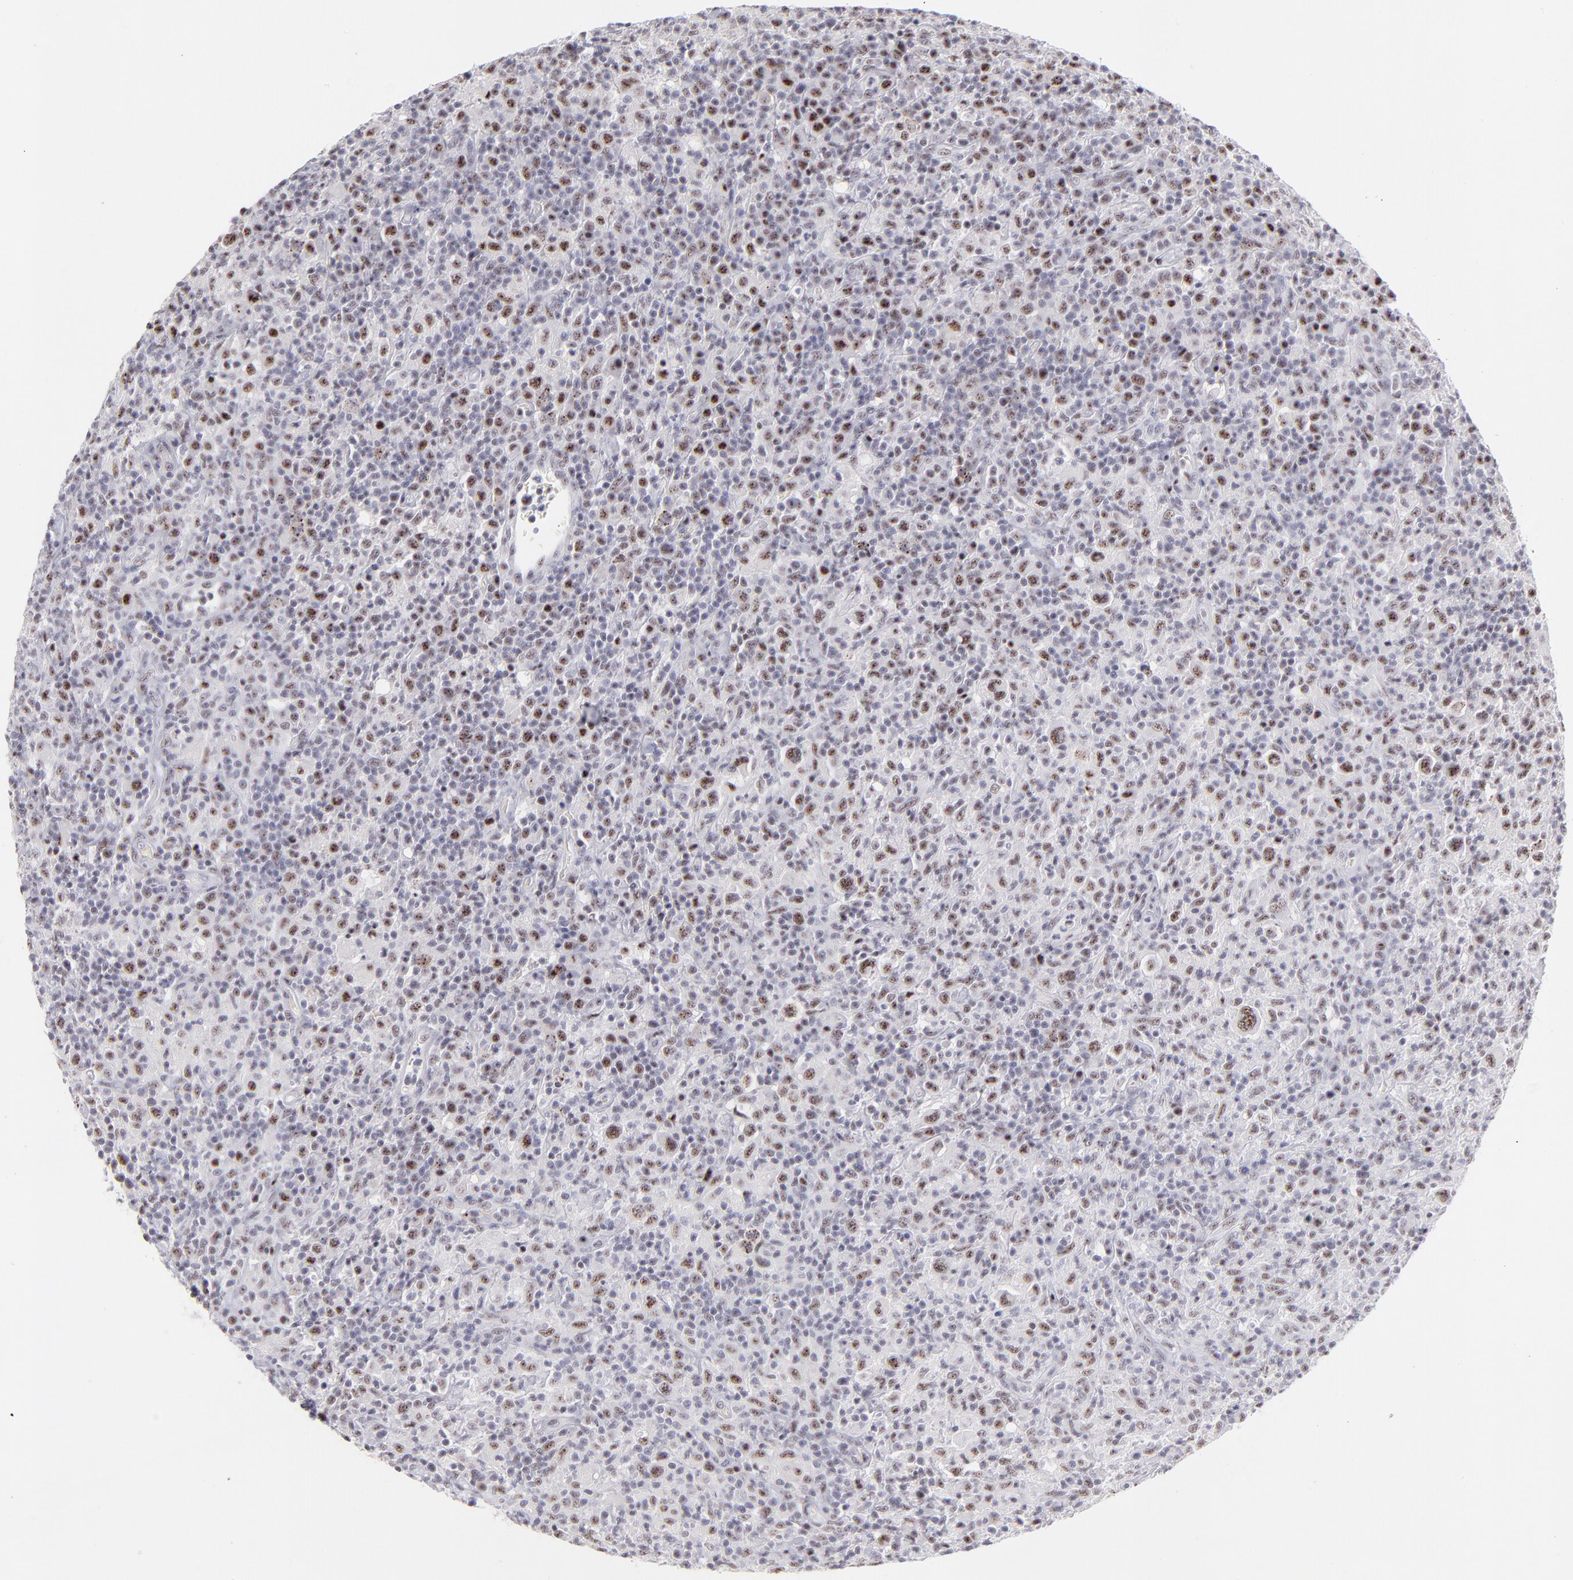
{"staining": {"intensity": "moderate", "quantity": "25%-75%", "location": "nuclear"}, "tissue": "lymphoma", "cell_type": "Tumor cells", "image_type": "cancer", "snomed": [{"axis": "morphology", "description": "Hodgkin's disease, NOS"}, {"axis": "topography", "description": "Lymph node"}], "caption": "Hodgkin's disease stained with immunohistochemistry (IHC) displays moderate nuclear expression in about 25%-75% of tumor cells.", "gene": "CDC25C", "patient": {"sex": "male", "age": 65}}